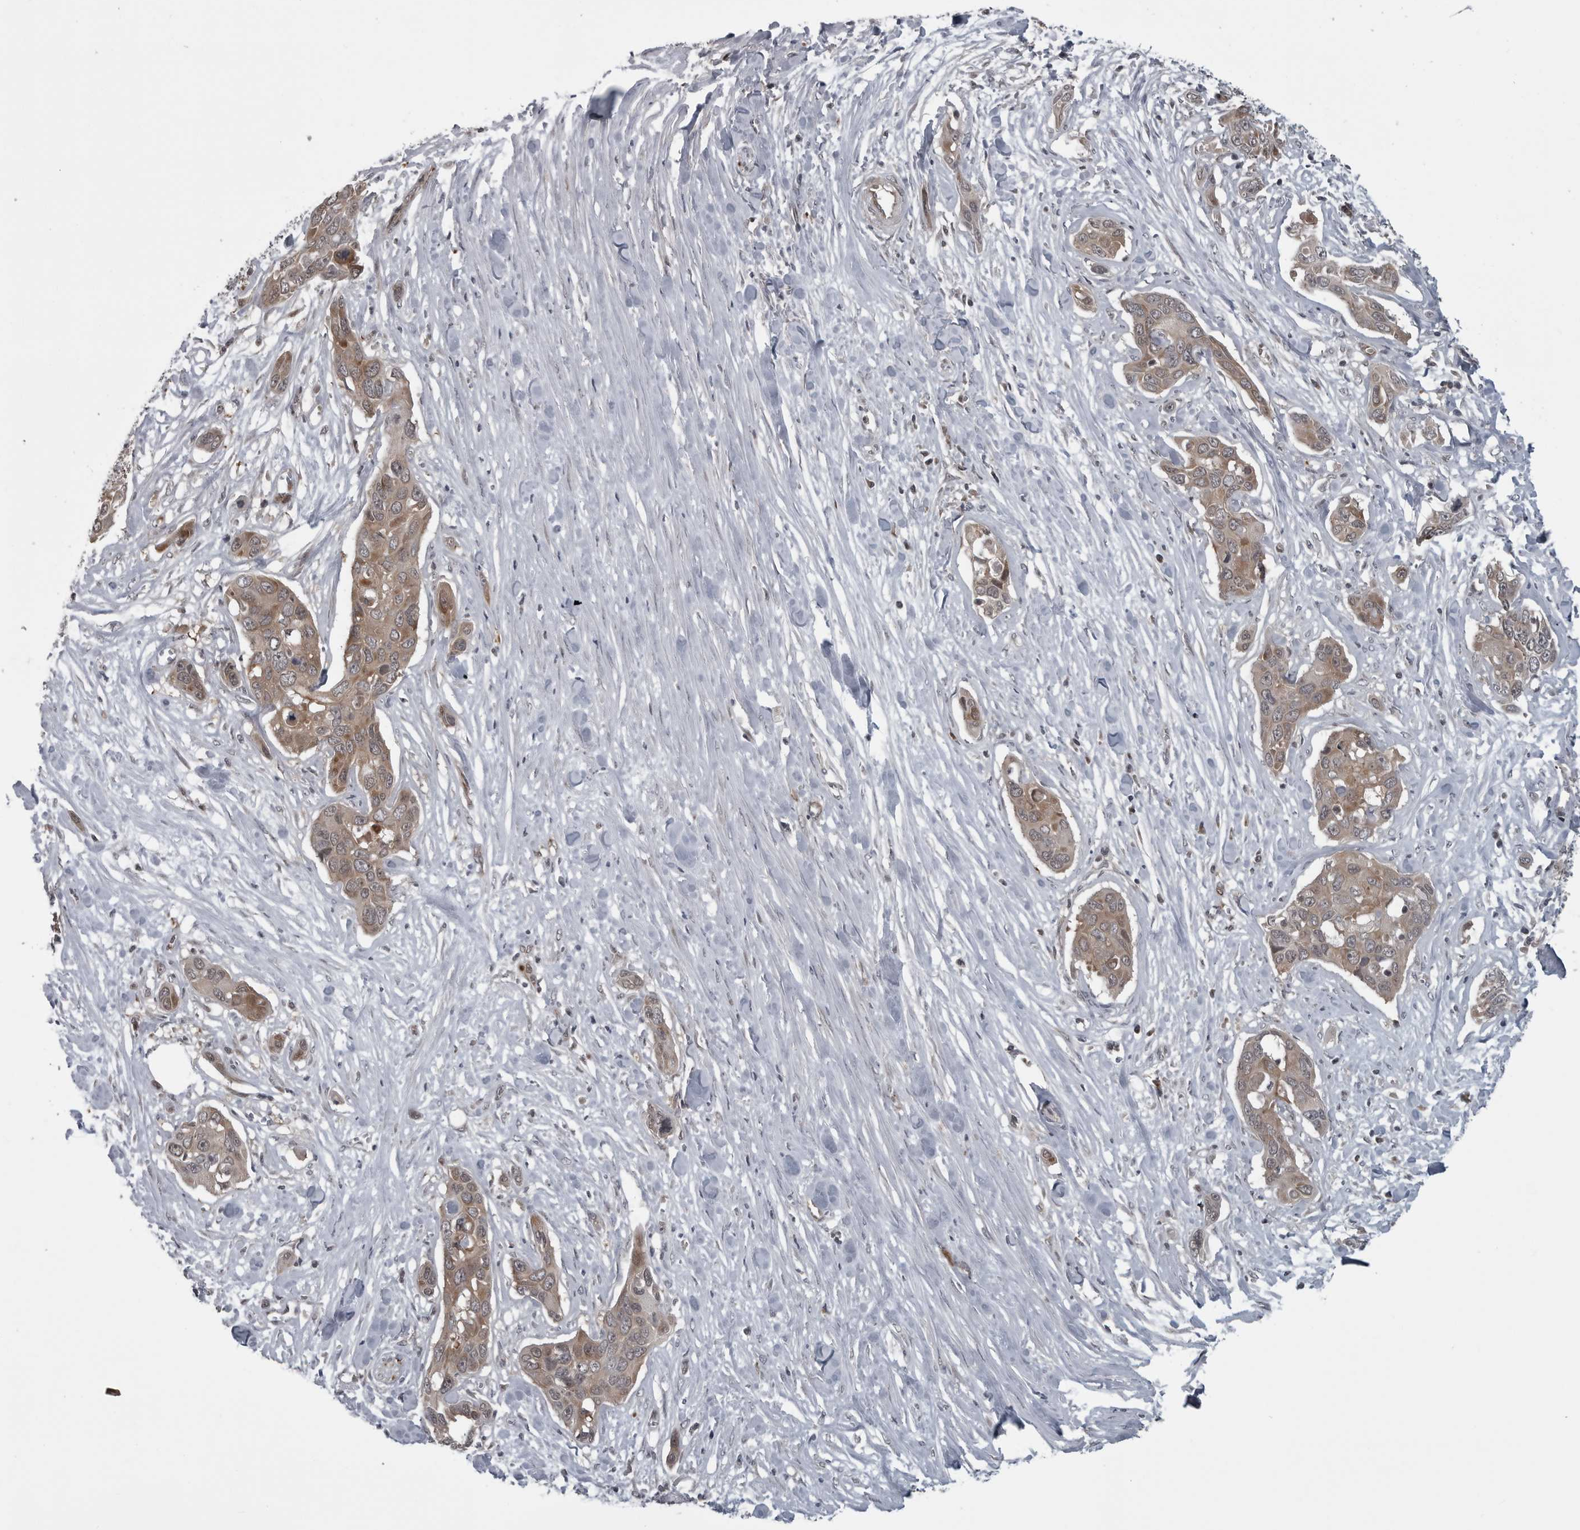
{"staining": {"intensity": "moderate", "quantity": ">75%", "location": "cytoplasmic/membranous"}, "tissue": "pancreatic cancer", "cell_type": "Tumor cells", "image_type": "cancer", "snomed": [{"axis": "morphology", "description": "Adenocarcinoma, NOS"}, {"axis": "topography", "description": "Pancreas"}], "caption": "Protein expression analysis of human pancreatic cancer (adenocarcinoma) reveals moderate cytoplasmic/membranous staining in about >75% of tumor cells.", "gene": "FAAP100", "patient": {"sex": "female", "age": 60}}